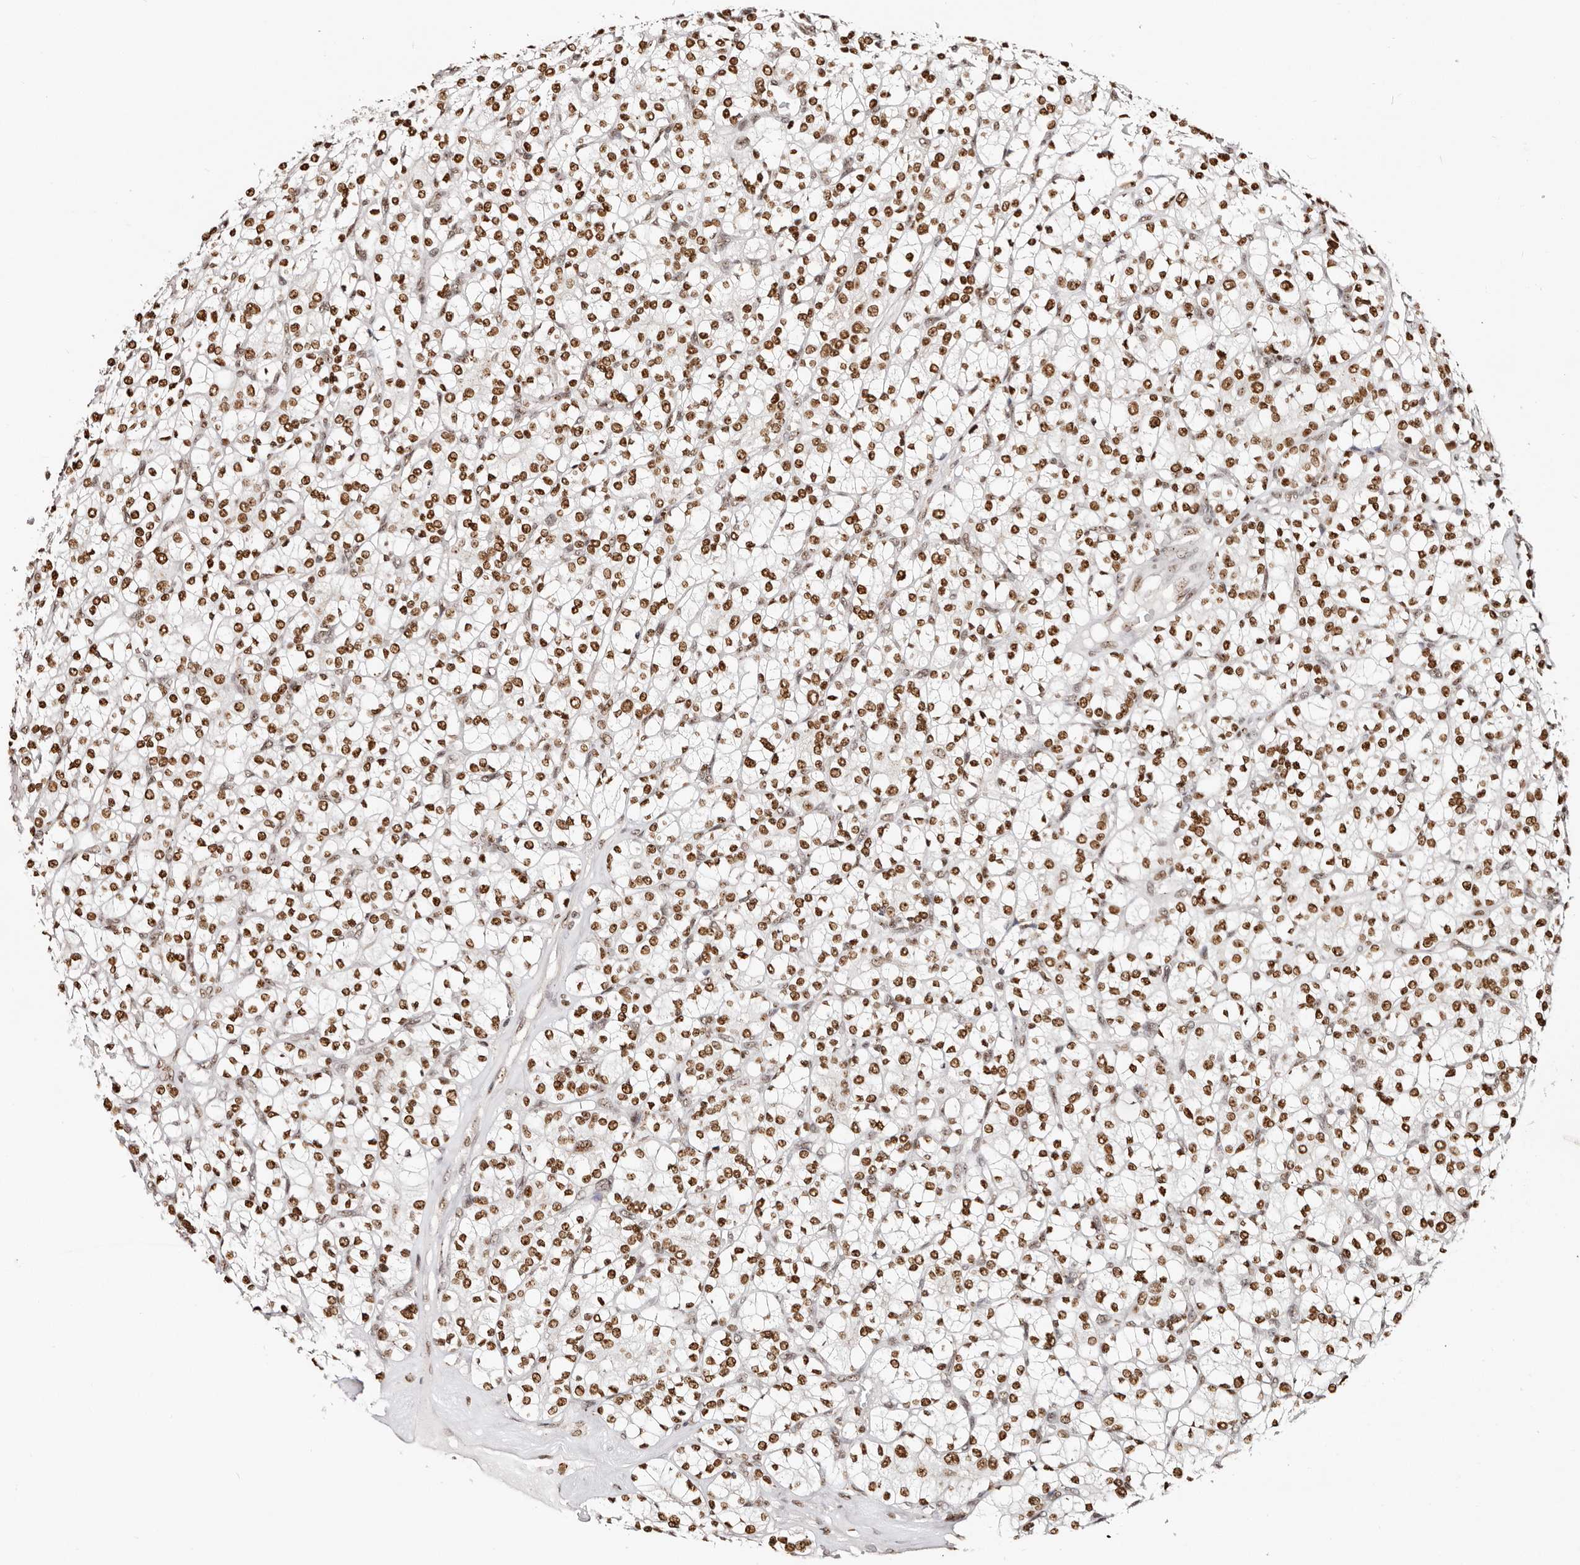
{"staining": {"intensity": "strong", "quantity": ">75%", "location": "nuclear"}, "tissue": "renal cancer", "cell_type": "Tumor cells", "image_type": "cancer", "snomed": [{"axis": "morphology", "description": "Adenocarcinoma, NOS"}, {"axis": "topography", "description": "Kidney"}], "caption": "Tumor cells exhibit high levels of strong nuclear expression in about >75% of cells in adenocarcinoma (renal). (DAB (3,3'-diaminobenzidine) = brown stain, brightfield microscopy at high magnification).", "gene": "IQGAP3", "patient": {"sex": "male", "age": 77}}